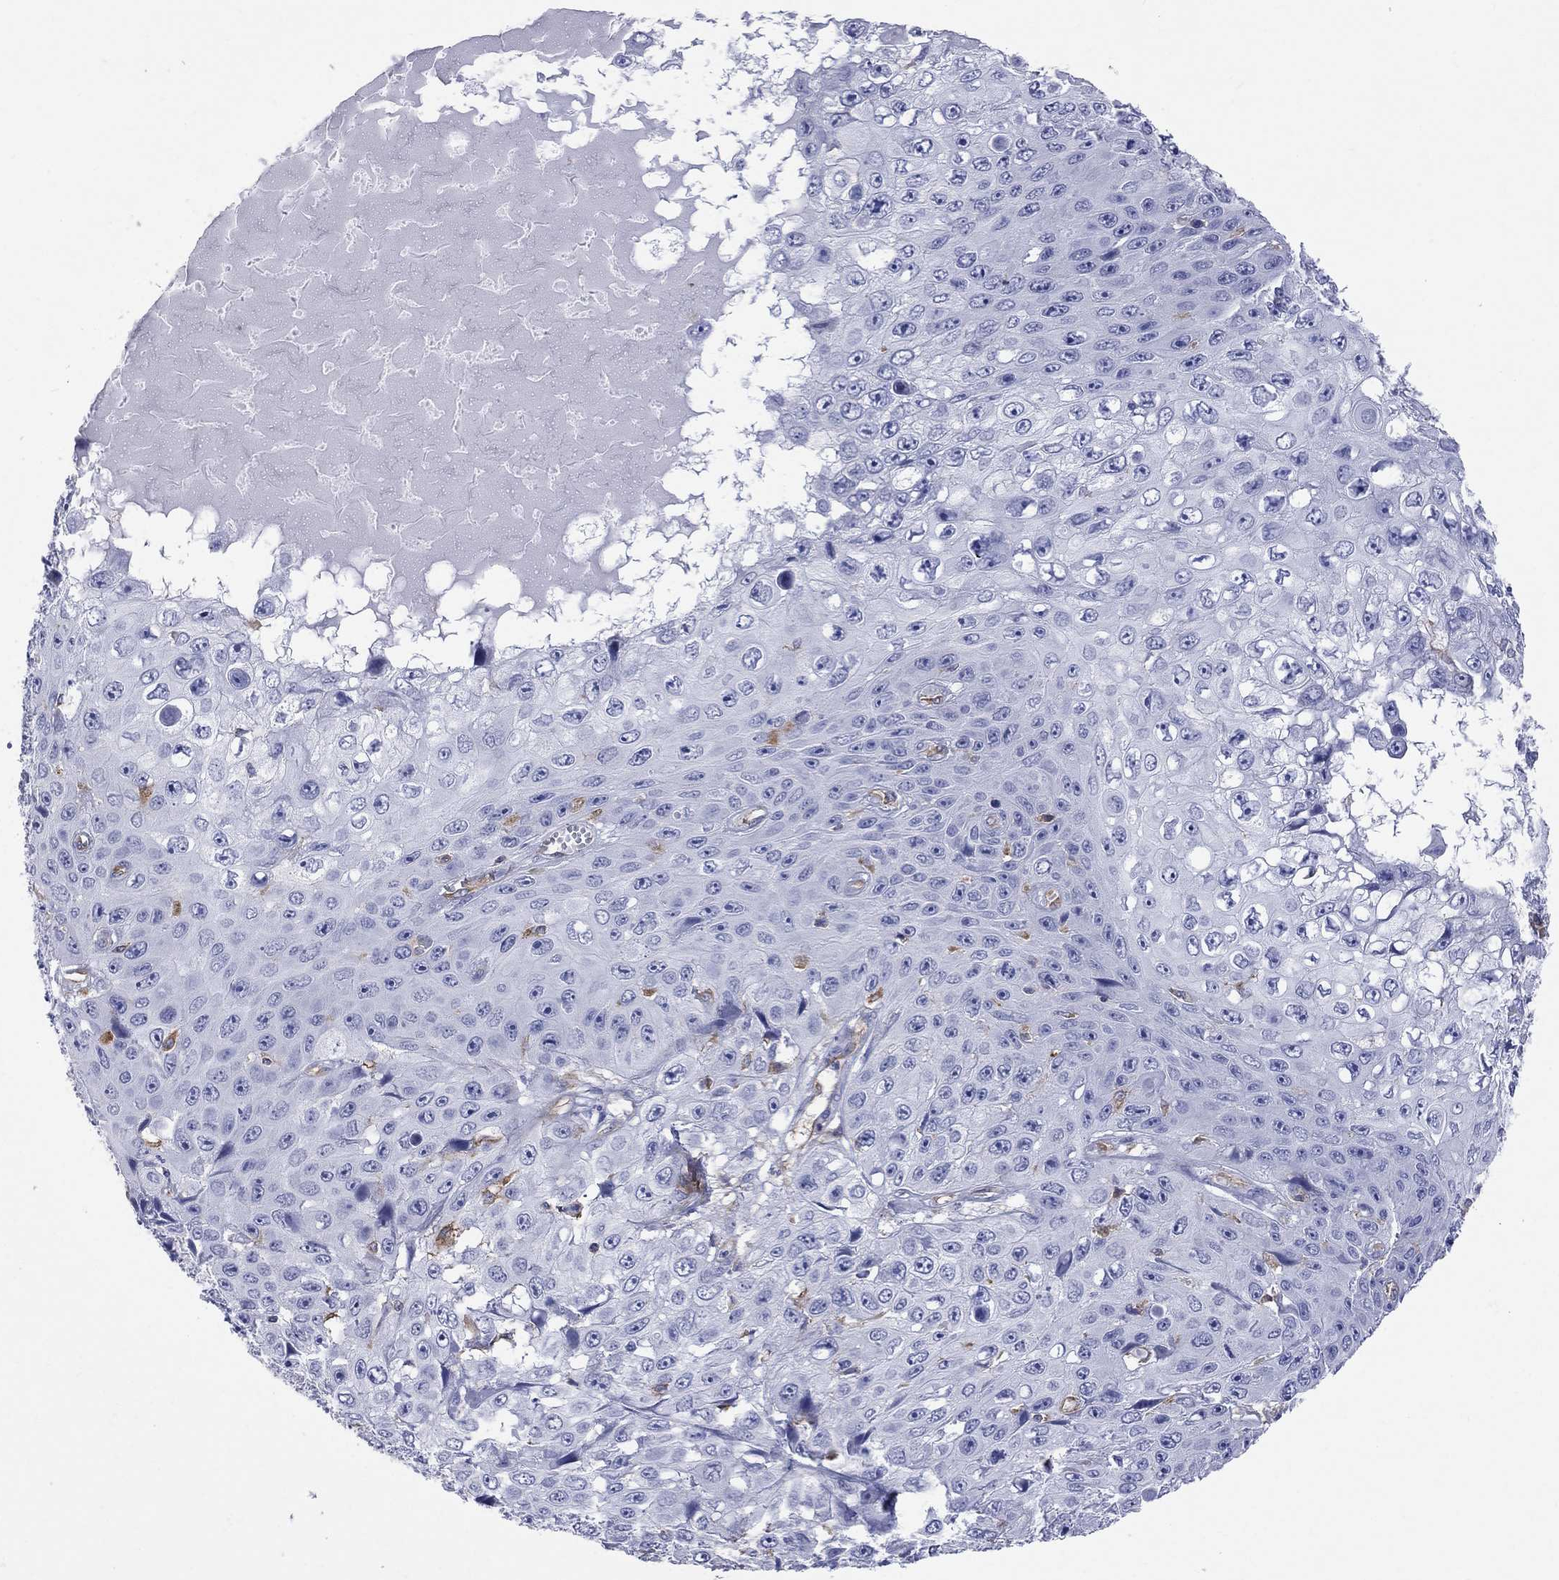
{"staining": {"intensity": "negative", "quantity": "none", "location": "none"}, "tissue": "skin cancer", "cell_type": "Tumor cells", "image_type": "cancer", "snomed": [{"axis": "morphology", "description": "Squamous cell carcinoma, NOS"}, {"axis": "topography", "description": "Skin"}], "caption": "IHC photomicrograph of squamous cell carcinoma (skin) stained for a protein (brown), which shows no positivity in tumor cells.", "gene": "ABI3", "patient": {"sex": "male", "age": 82}}